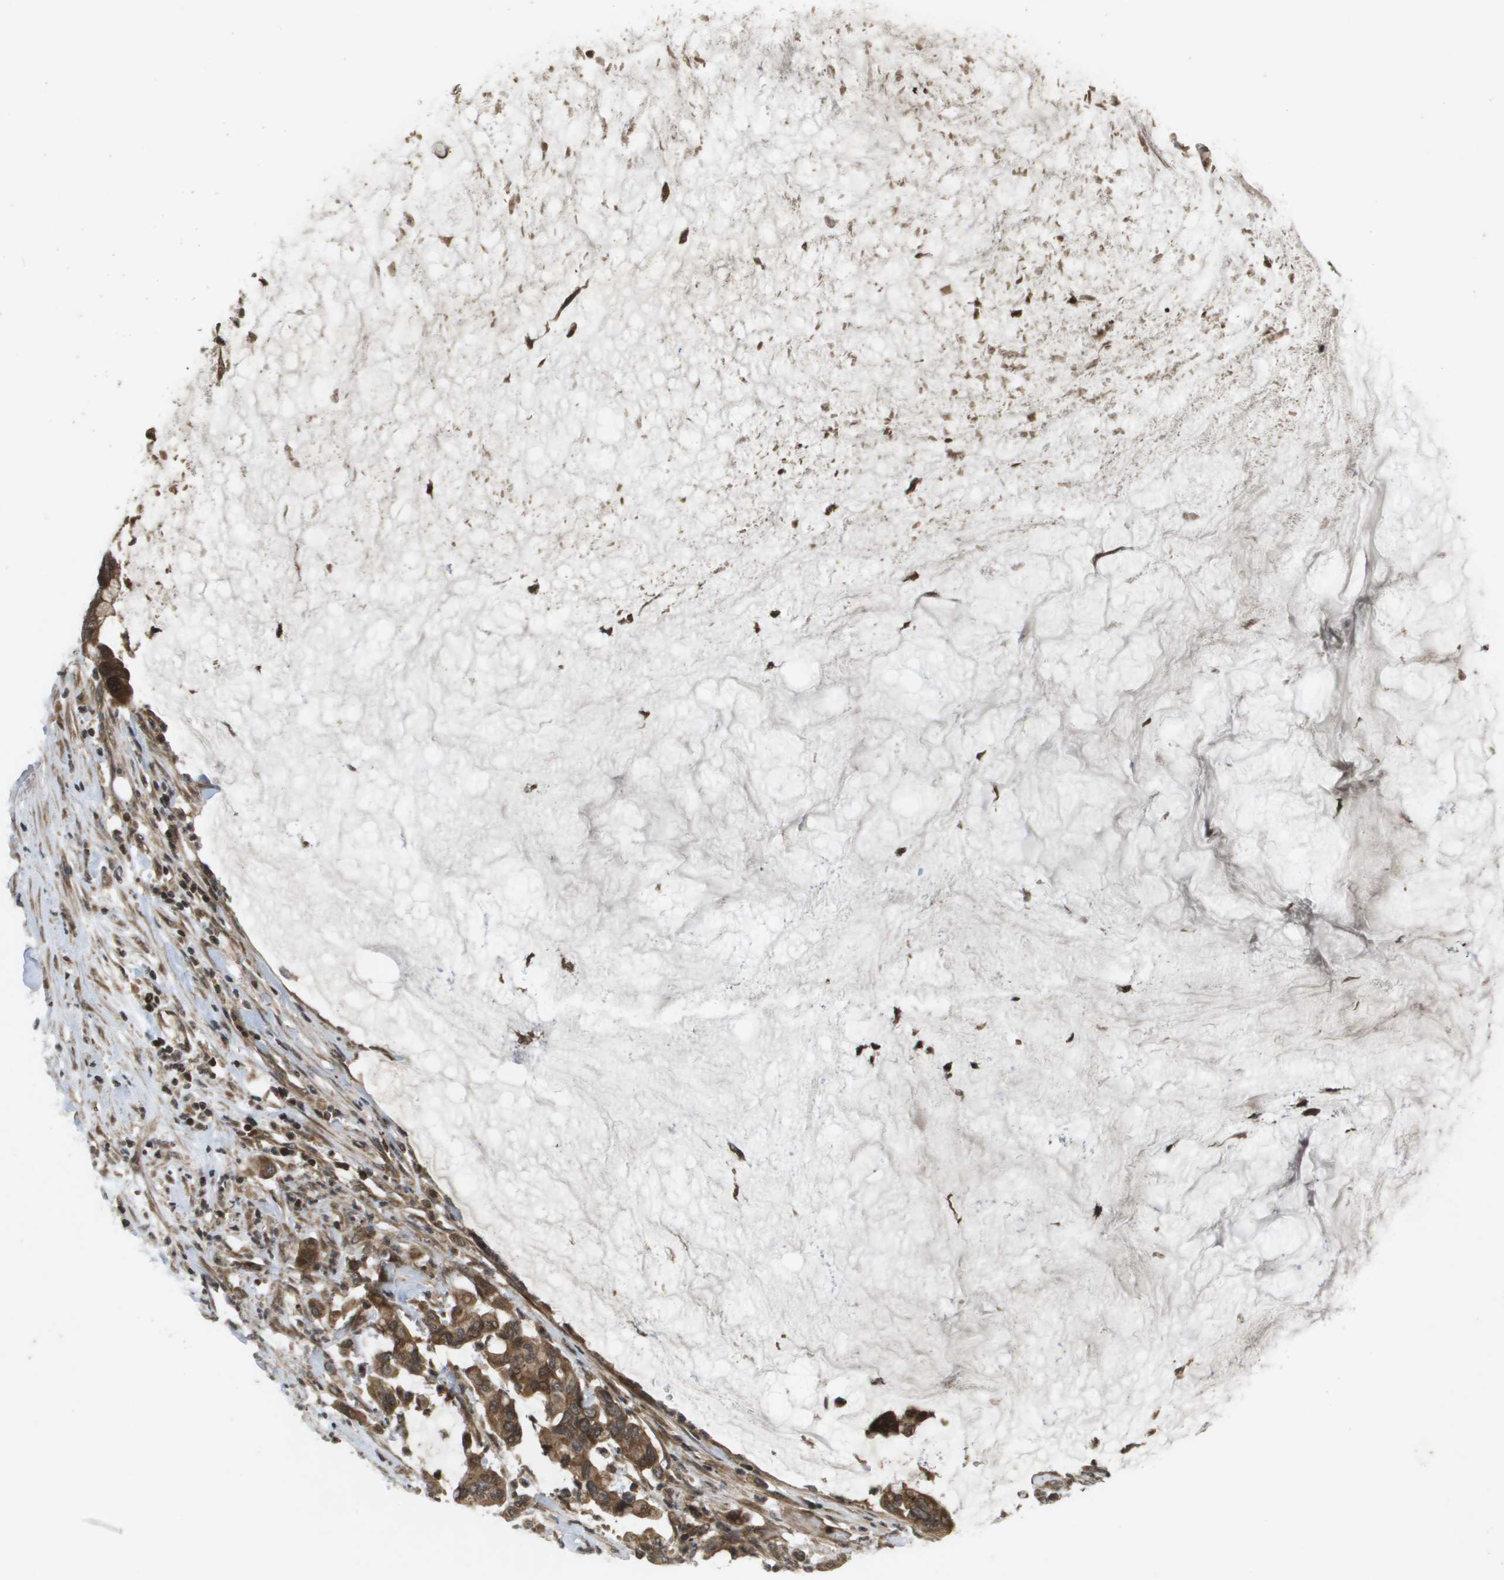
{"staining": {"intensity": "moderate", "quantity": ">75%", "location": "cytoplasmic/membranous"}, "tissue": "pancreatic cancer", "cell_type": "Tumor cells", "image_type": "cancer", "snomed": [{"axis": "morphology", "description": "Adenocarcinoma, NOS"}, {"axis": "topography", "description": "Pancreas"}], "caption": "Pancreatic adenocarcinoma stained for a protein (brown) exhibits moderate cytoplasmic/membranous positive expression in approximately >75% of tumor cells.", "gene": "KIF11", "patient": {"sex": "male", "age": 41}}